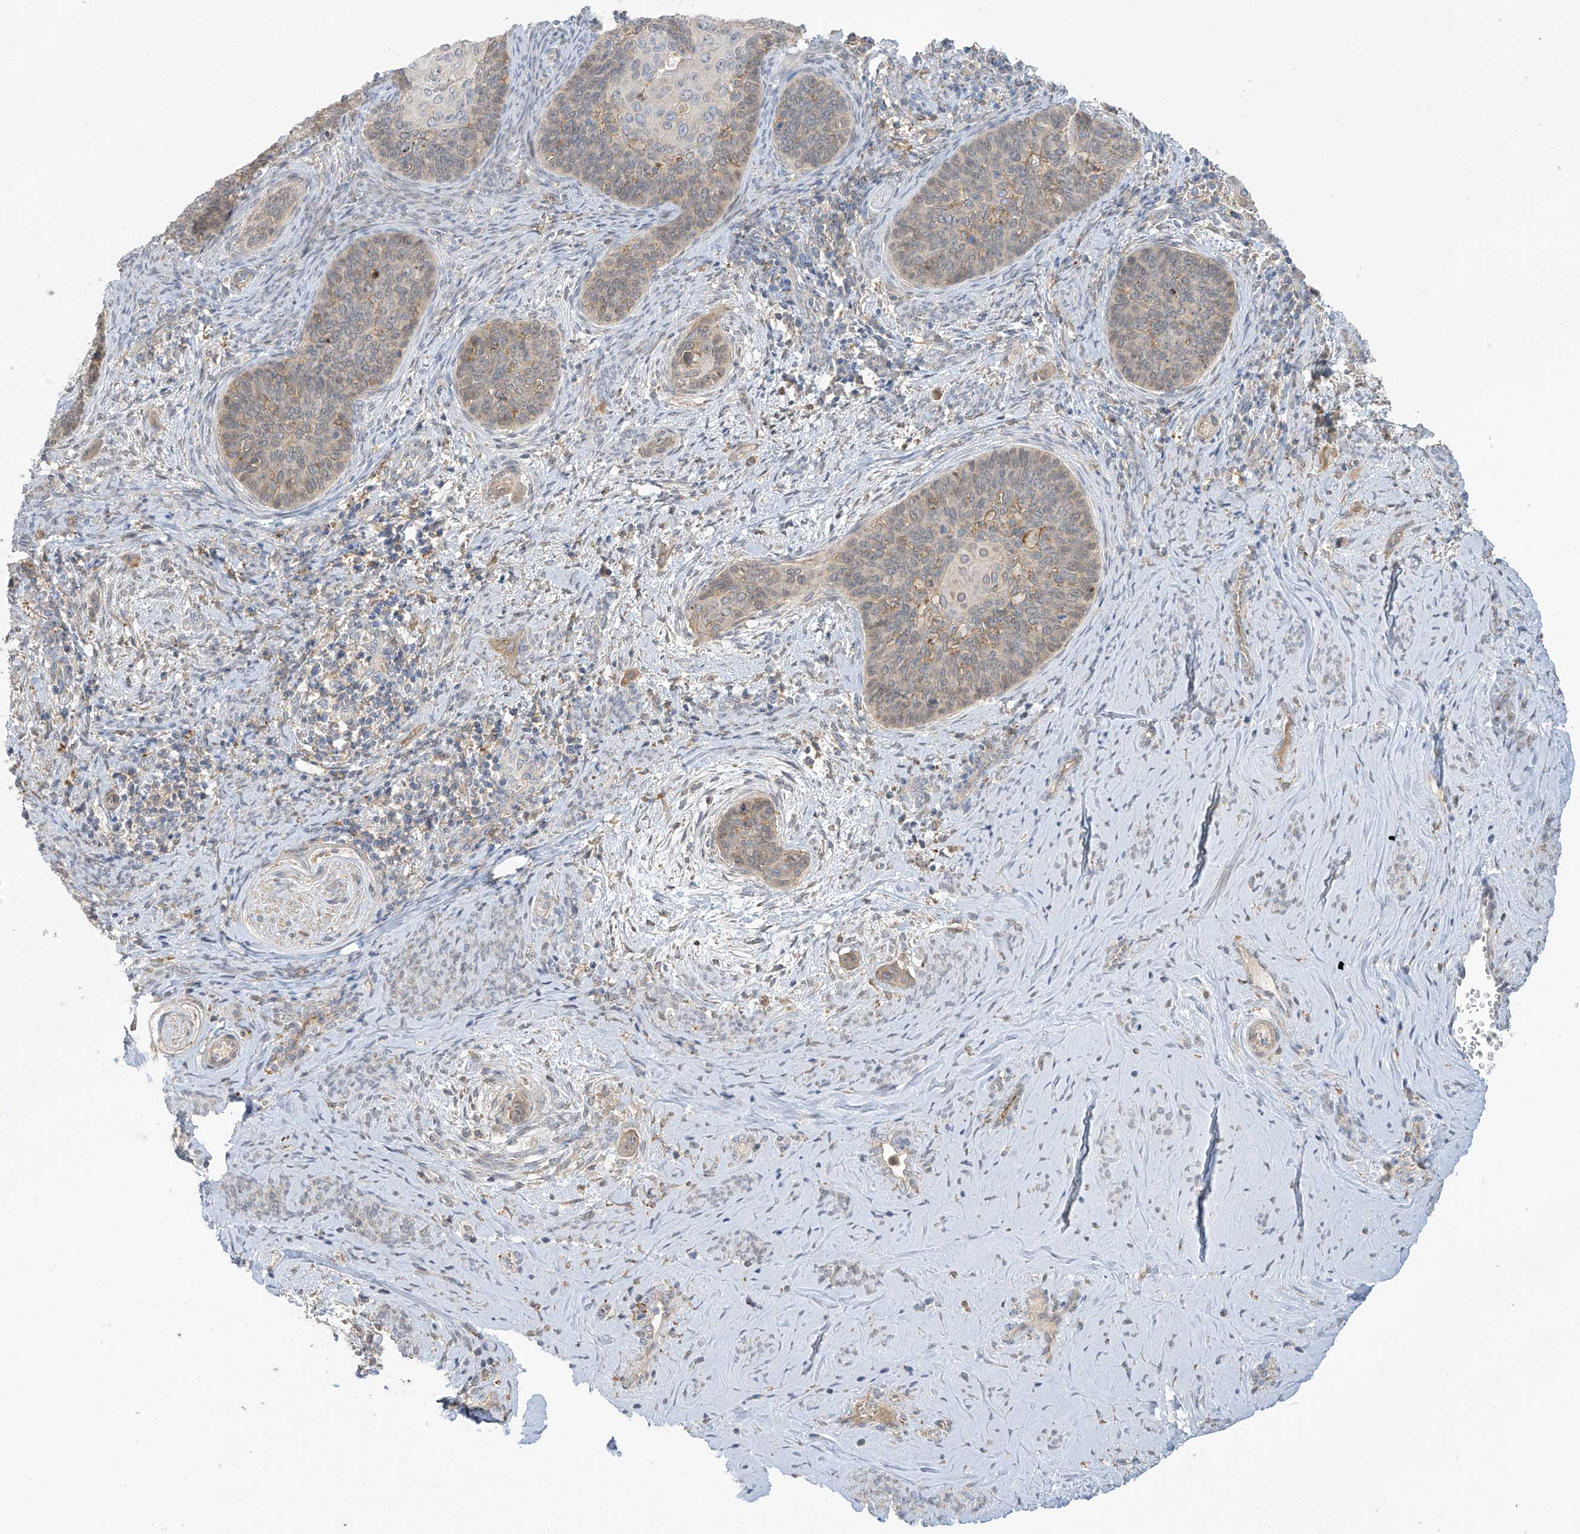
{"staining": {"intensity": "negative", "quantity": "none", "location": "none"}, "tissue": "cervical cancer", "cell_type": "Tumor cells", "image_type": "cancer", "snomed": [{"axis": "morphology", "description": "Squamous cell carcinoma, NOS"}, {"axis": "topography", "description": "Cervix"}], "caption": "IHC of cervical cancer (squamous cell carcinoma) reveals no staining in tumor cells. The staining was performed using DAB to visualize the protein expression in brown, while the nuclei were stained in blue with hematoxylin (Magnification: 20x).", "gene": "ZGRF1", "patient": {"sex": "female", "age": 33}}